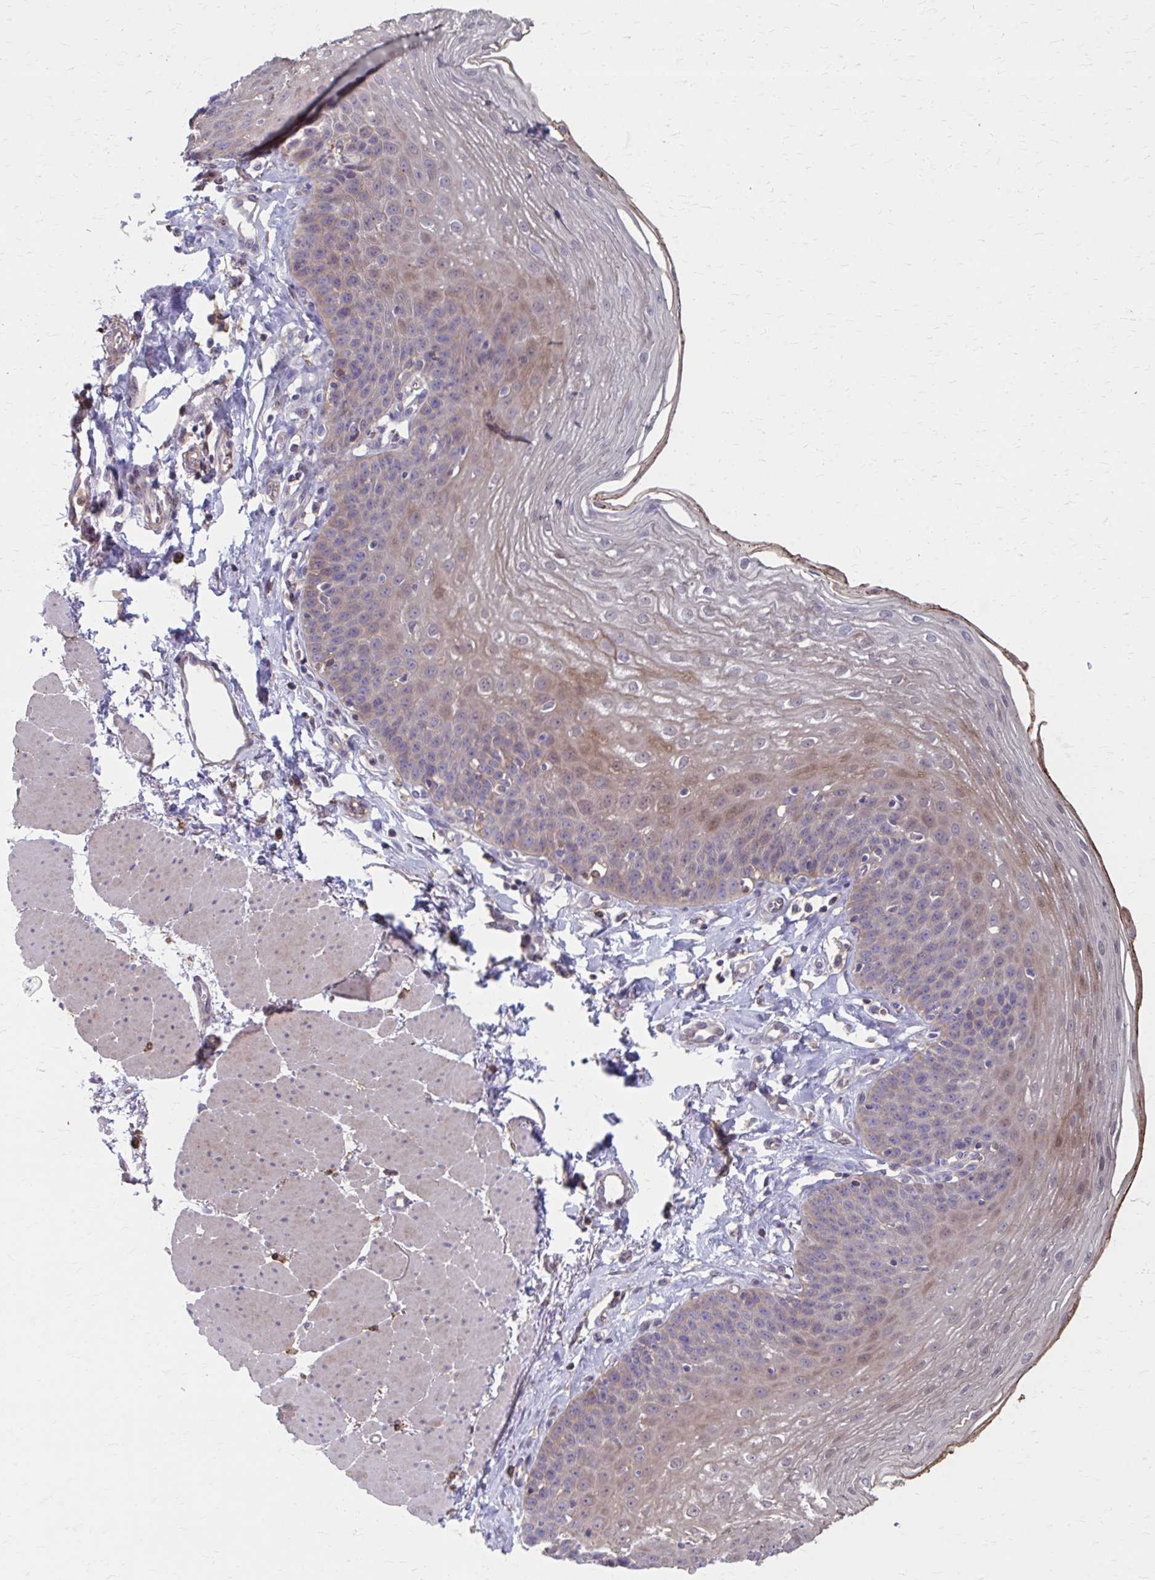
{"staining": {"intensity": "moderate", "quantity": "<25%", "location": "cytoplasmic/membranous"}, "tissue": "esophagus", "cell_type": "Squamous epithelial cells", "image_type": "normal", "snomed": [{"axis": "morphology", "description": "Normal tissue, NOS"}, {"axis": "topography", "description": "Esophagus"}], "caption": "A low amount of moderate cytoplasmic/membranous staining is seen in approximately <25% of squamous epithelial cells in normal esophagus.", "gene": "MMP14", "patient": {"sex": "female", "age": 81}}